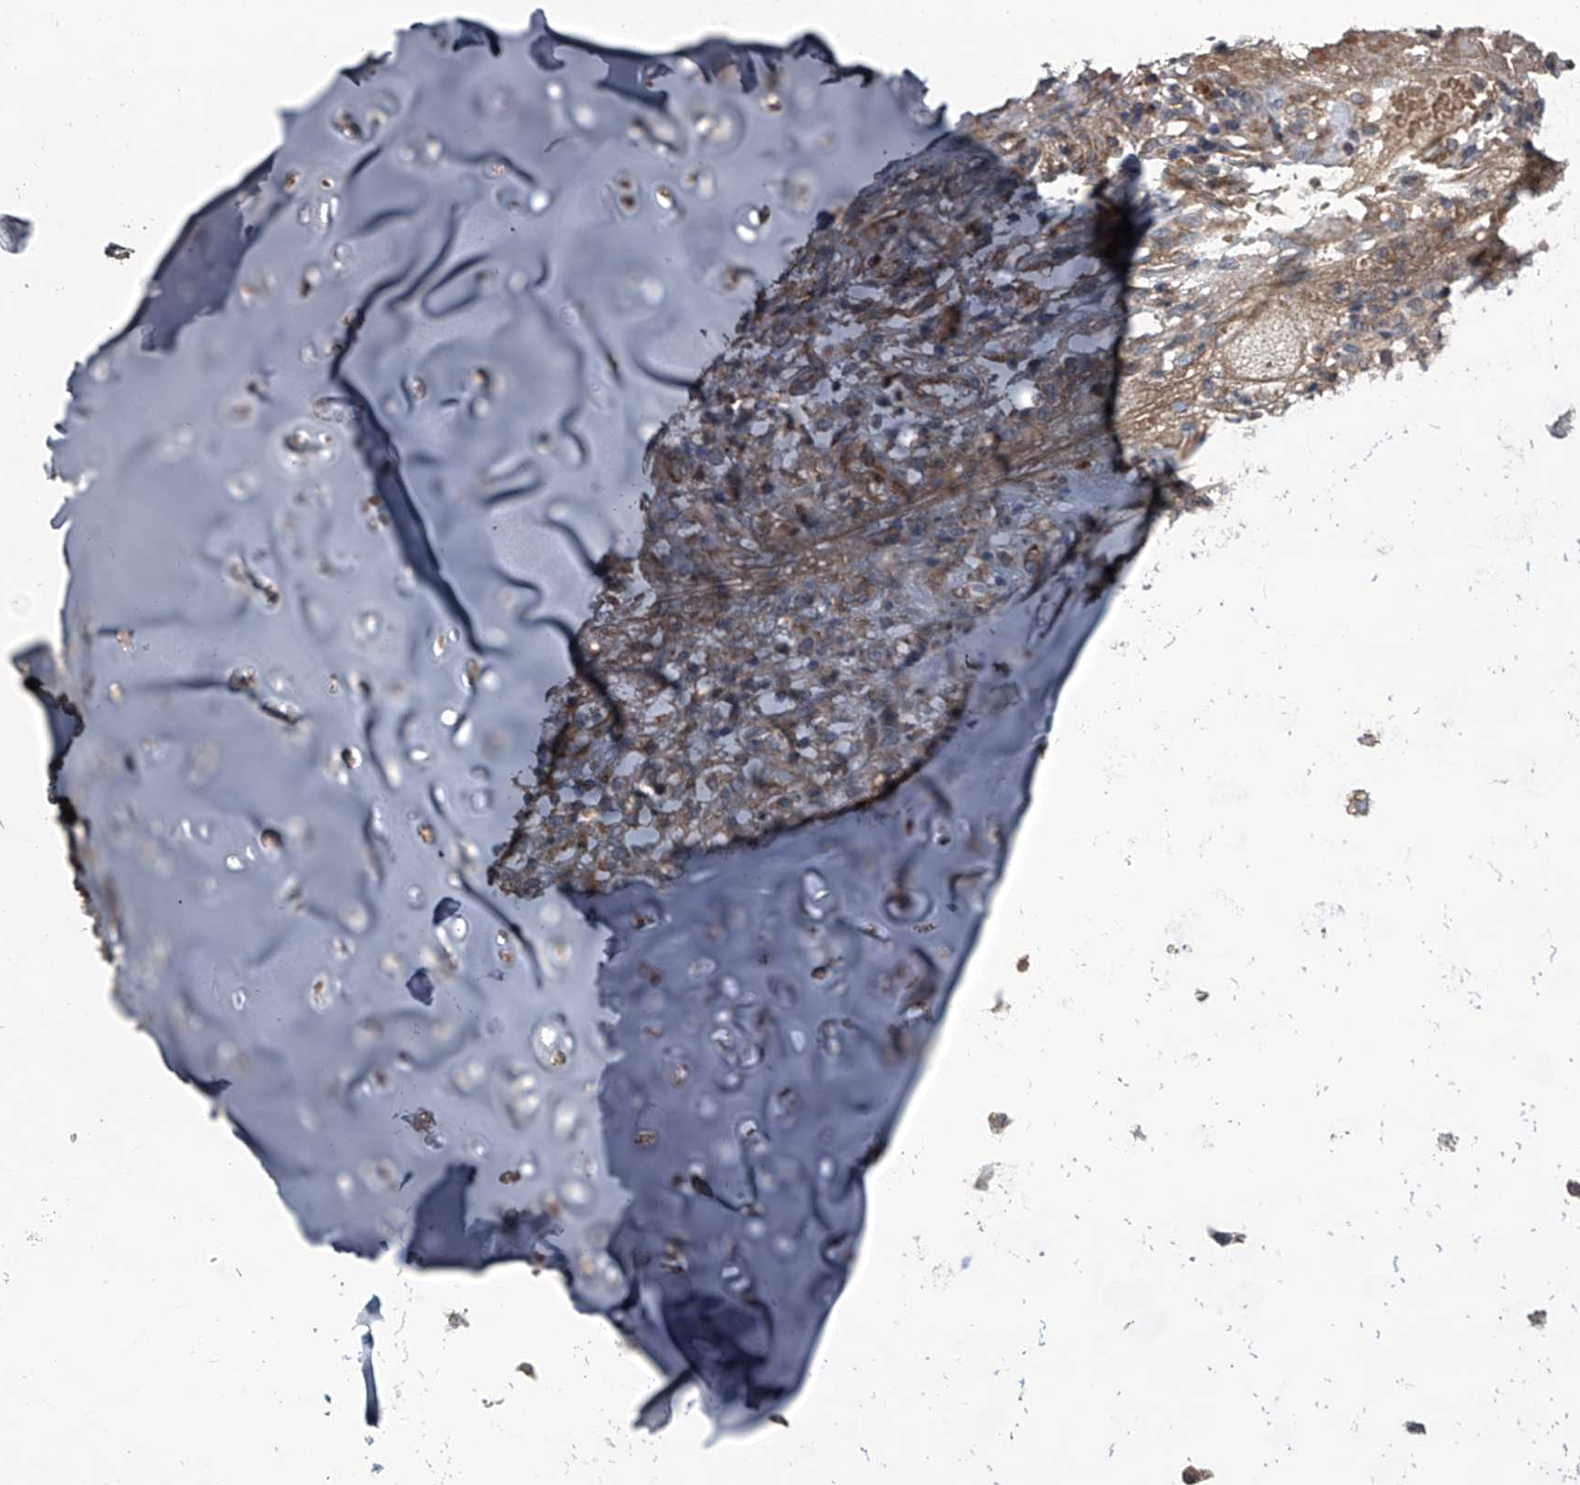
{"staining": {"intensity": "strong", "quantity": ">75%", "location": "cytoplasmic/membranous"}, "tissue": "adipose tissue", "cell_type": "Adipocytes", "image_type": "normal", "snomed": [{"axis": "morphology", "description": "Normal tissue, NOS"}, {"axis": "morphology", "description": "Basal cell carcinoma"}, {"axis": "topography", "description": "Cartilage tissue"}, {"axis": "topography", "description": "Nasopharynx"}, {"axis": "topography", "description": "Oral tissue"}], "caption": "IHC (DAB (3,3'-diaminobenzidine)) staining of normal adipose tissue reveals strong cytoplasmic/membranous protein positivity in approximately >75% of adipocytes. (DAB (3,3'-diaminobenzidine) IHC with brightfield microscopy, high magnification).", "gene": "EVA1C", "patient": {"sex": "female", "age": 77}}